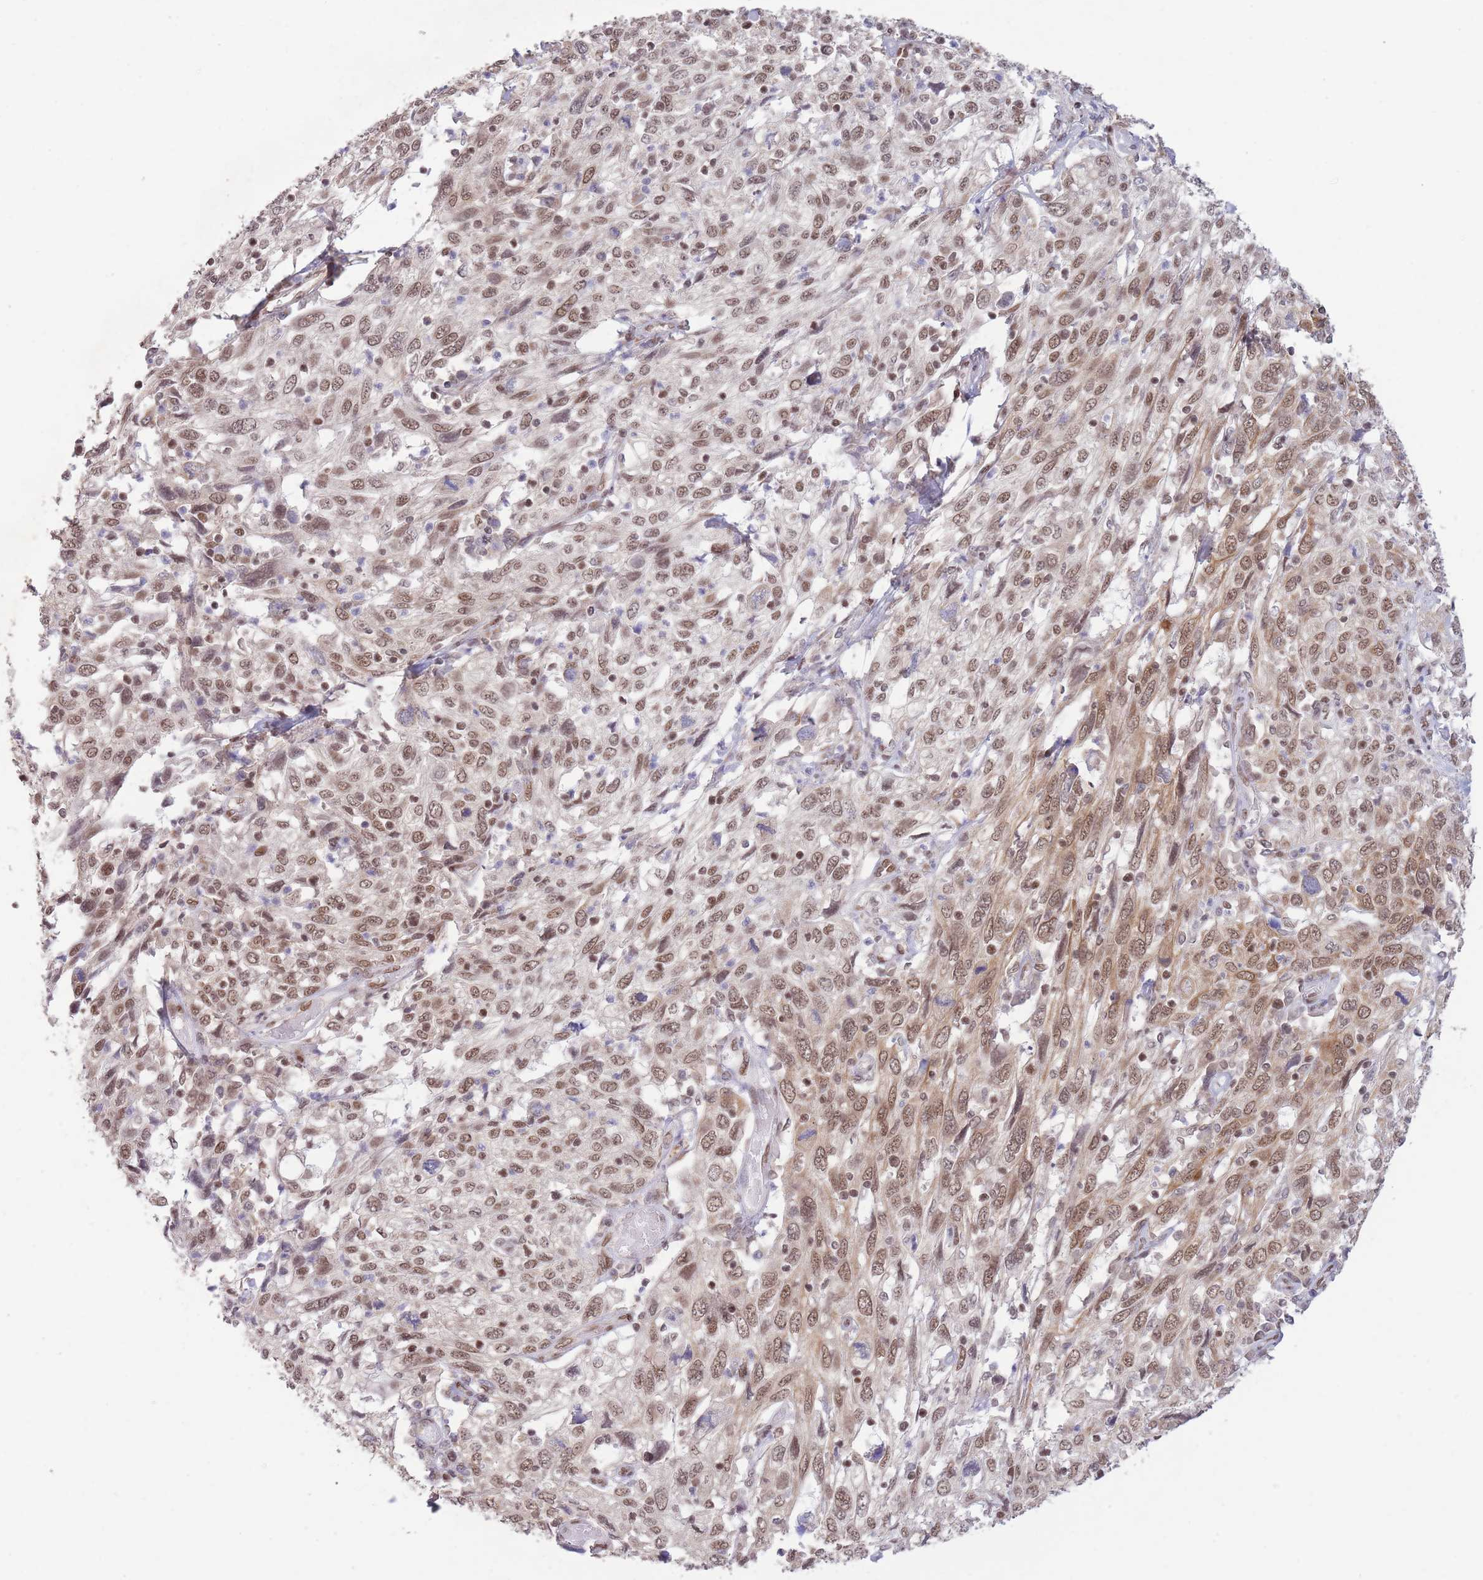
{"staining": {"intensity": "moderate", "quantity": ">75%", "location": "cytoplasmic/membranous,nuclear"}, "tissue": "cervical cancer", "cell_type": "Tumor cells", "image_type": "cancer", "snomed": [{"axis": "morphology", "description": "Squamous cell carcinoma, NOS"}, {"axis": "topography", "description": "Cervix"}], "caption": "IHC of human cervical squamous cell carcinoma demonstrates medium levels of moderate cytoplasmic/membranous and nuclear positivity in about >75% of tumor cells.", "gene": "CARD8", "patient": {"sex": "female", "age": 46}}